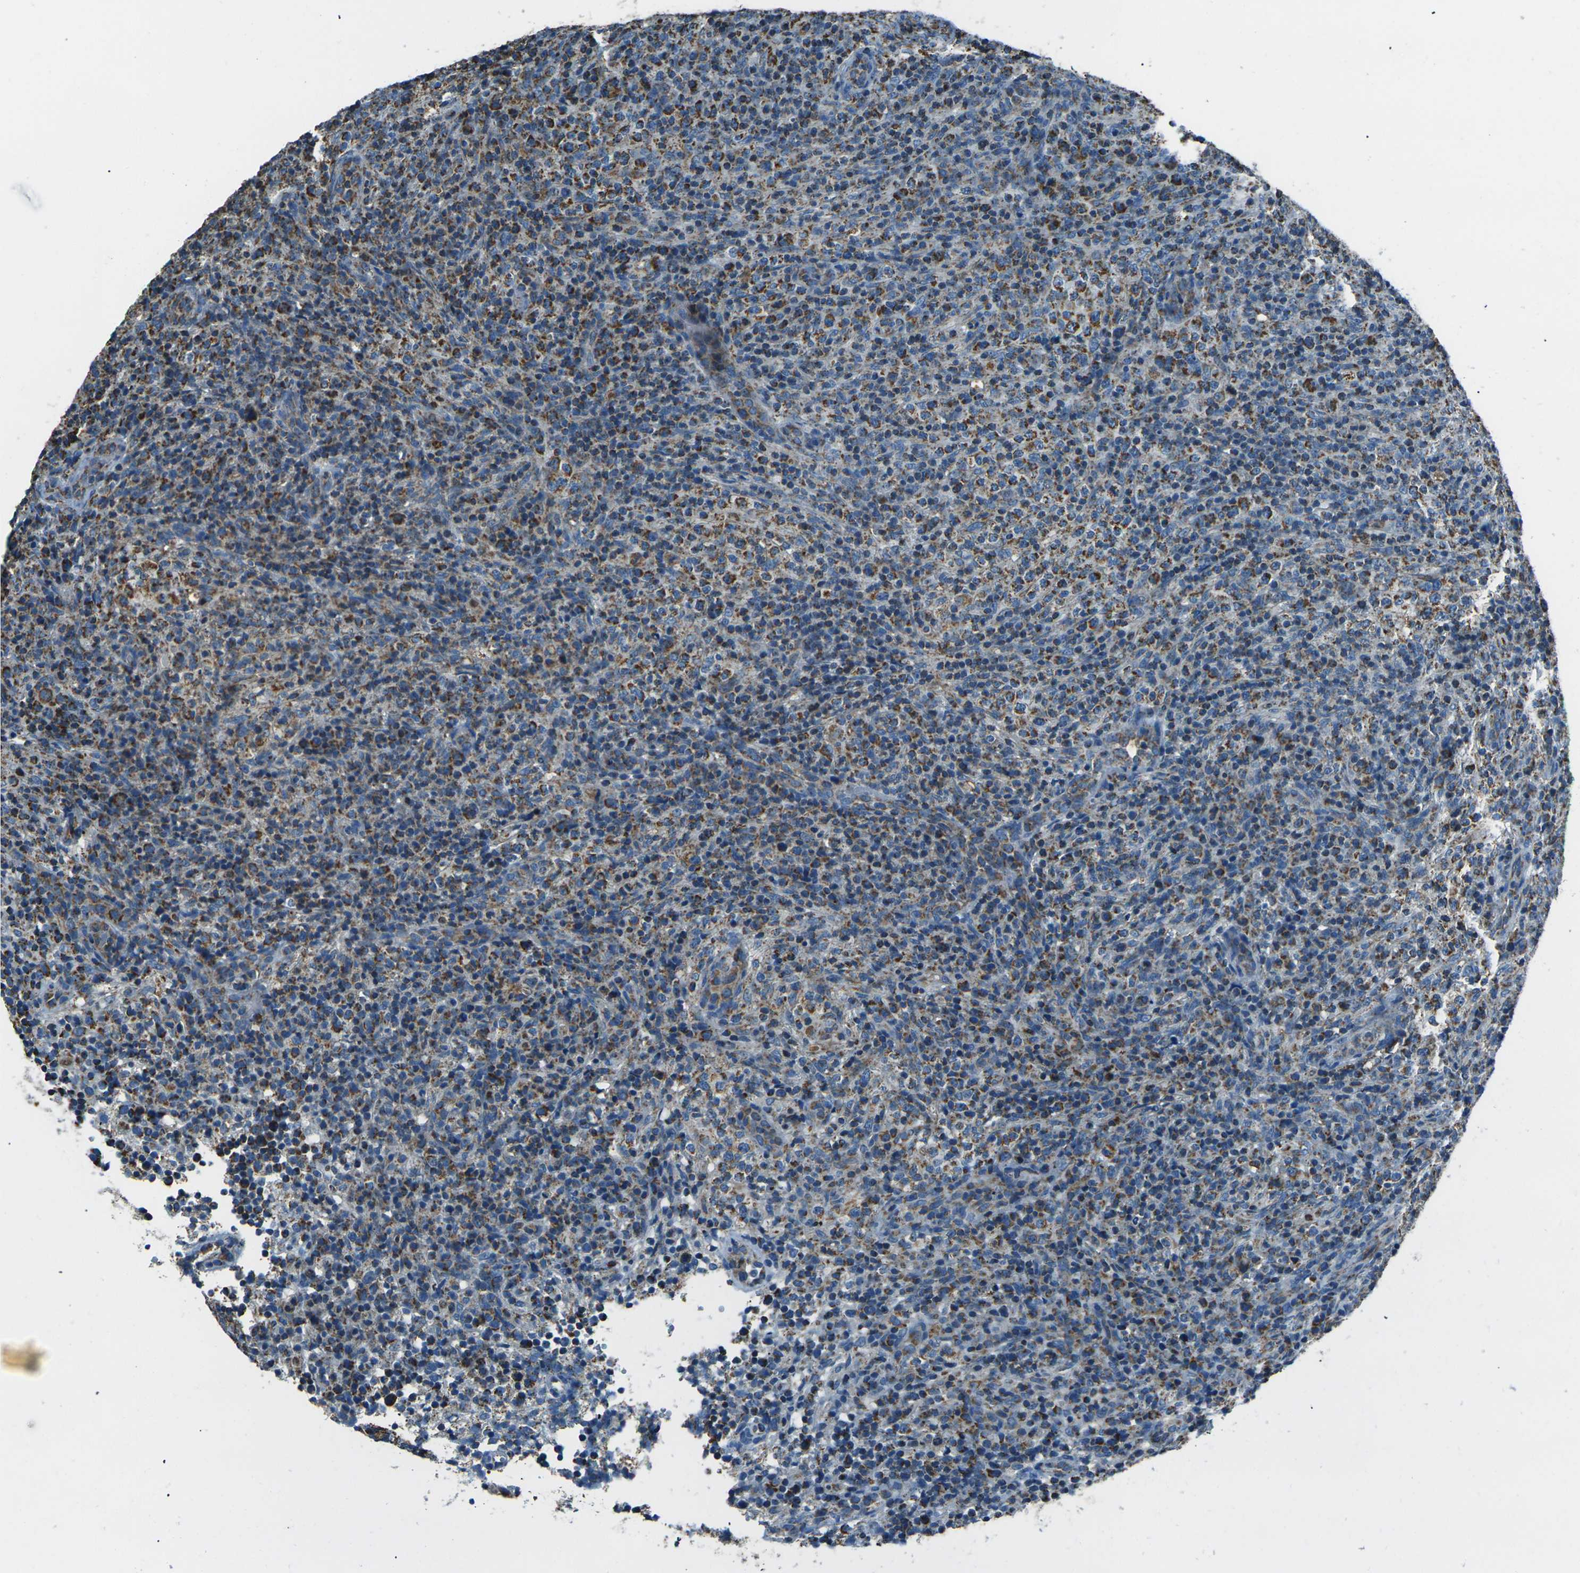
{"staining": {"intensity": "moderate", "quantity": ">75%", "location": "cytoplasmic/membranous"}, "tissue": "lymphoma", "cell_type": "Tumor cells", "image_type": "cancer", "snomed": [{"axis": "morphology", "description": "Malignant lymphoma, non-Hodgkin's type, High grade"}, {"axis": "topography", "description": "Lymph node"}], "caption": "Human high-grade malignant lymphoma, non-Hodgkin's type stained with a protein marker demonstrates moderate staining in tumor cells.", "gene": "IRF3", "patient": {"sex": "female", "age": 76}}